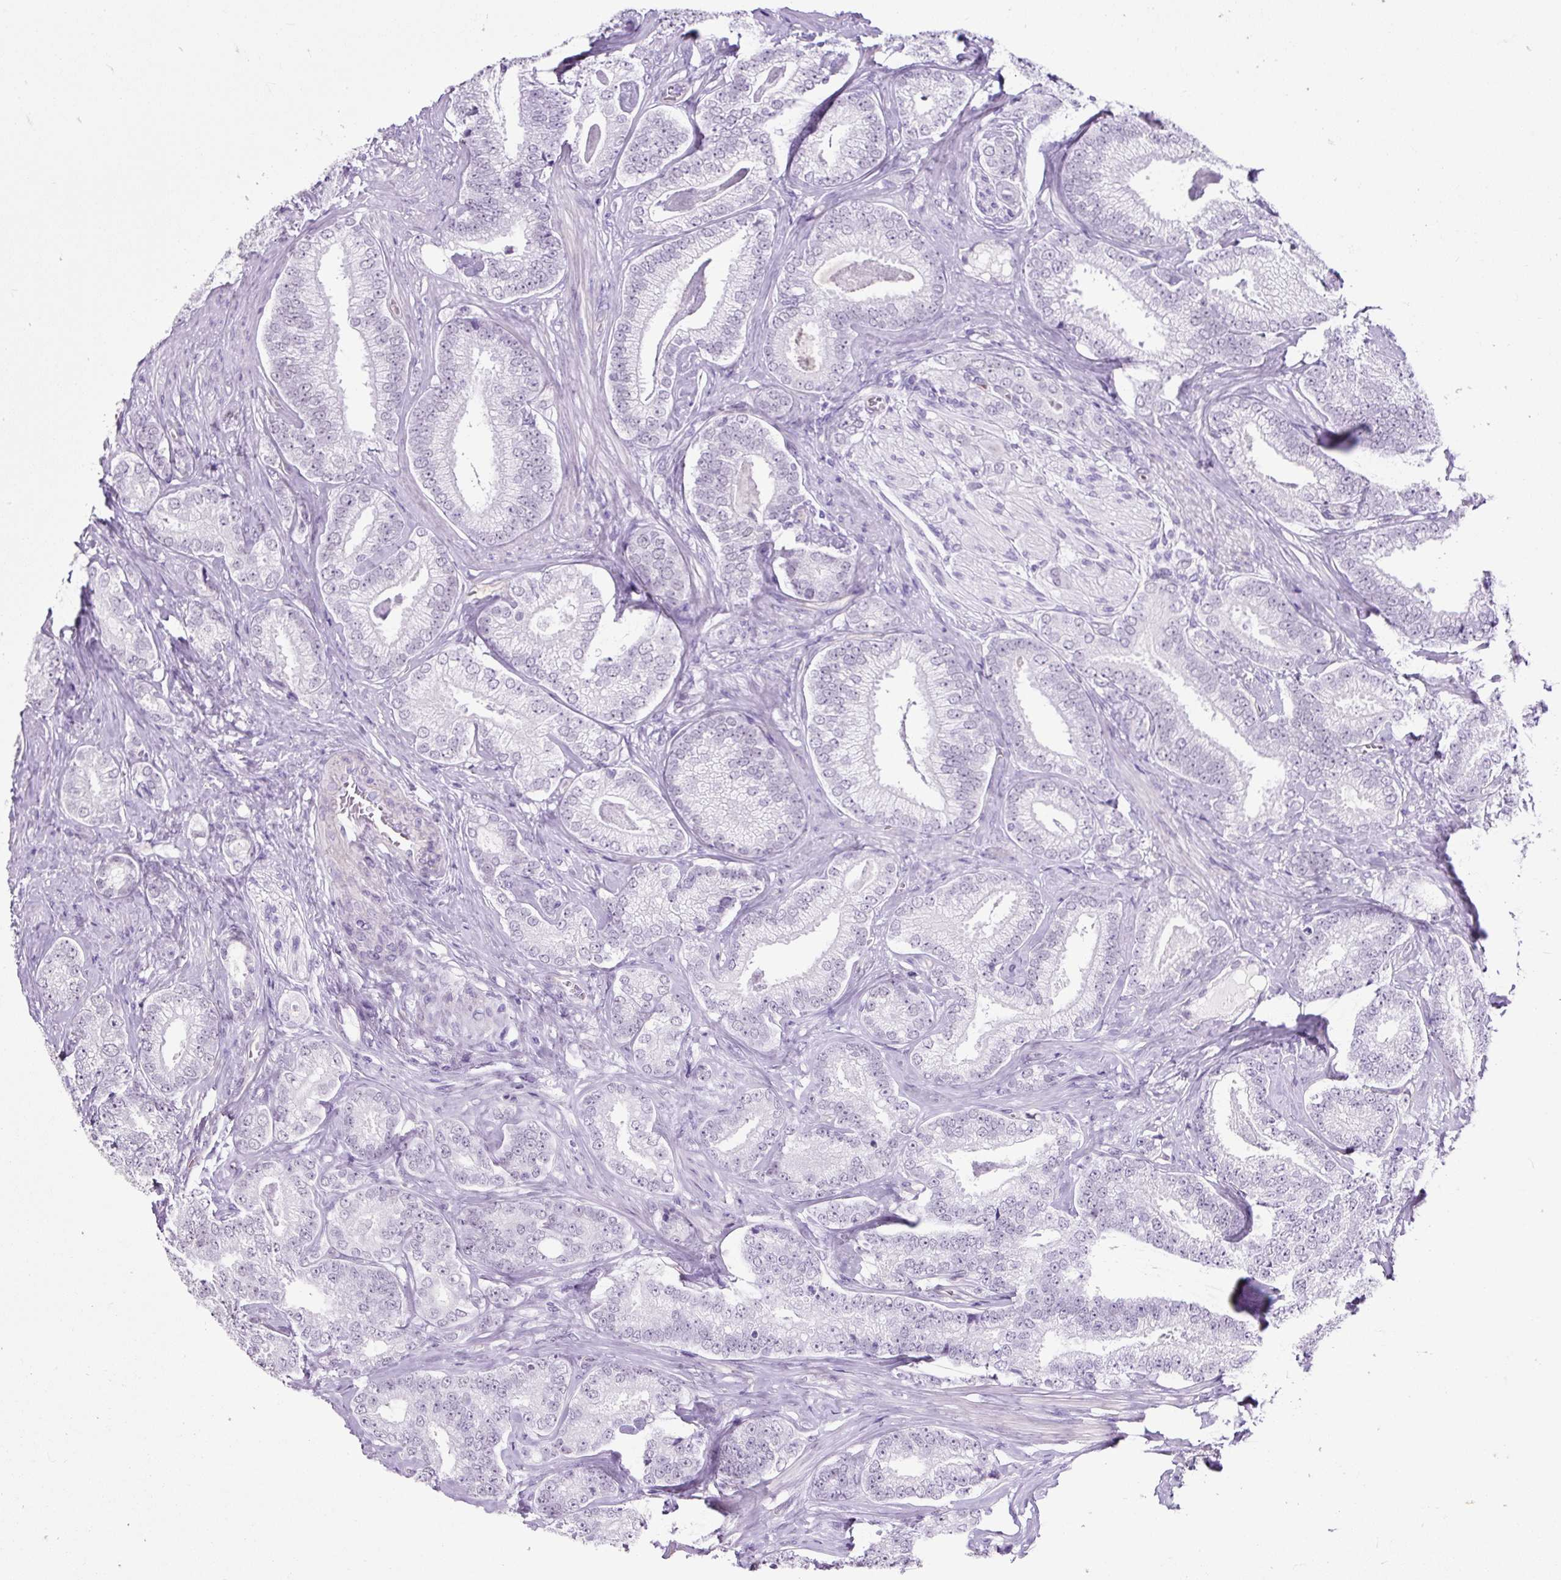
{"staining": {"intensity": "negative", "quantity": "none", "location": "none"}, "tissue": "prostate cancer", "cell_type": "Tumor cells", "image_type": "cancer", "snomed": [{"axis": "morphology", "description": "Adenocarcinoma, Low grade"}, {"axis": "topography", "description": "Prostate"}], "caption": "Prostate cancer stained for a protein using immunohistochemistry shows no staining tumor cells.", "gene": "KRT12", "patient": {"sex": "male", "age": 63}}